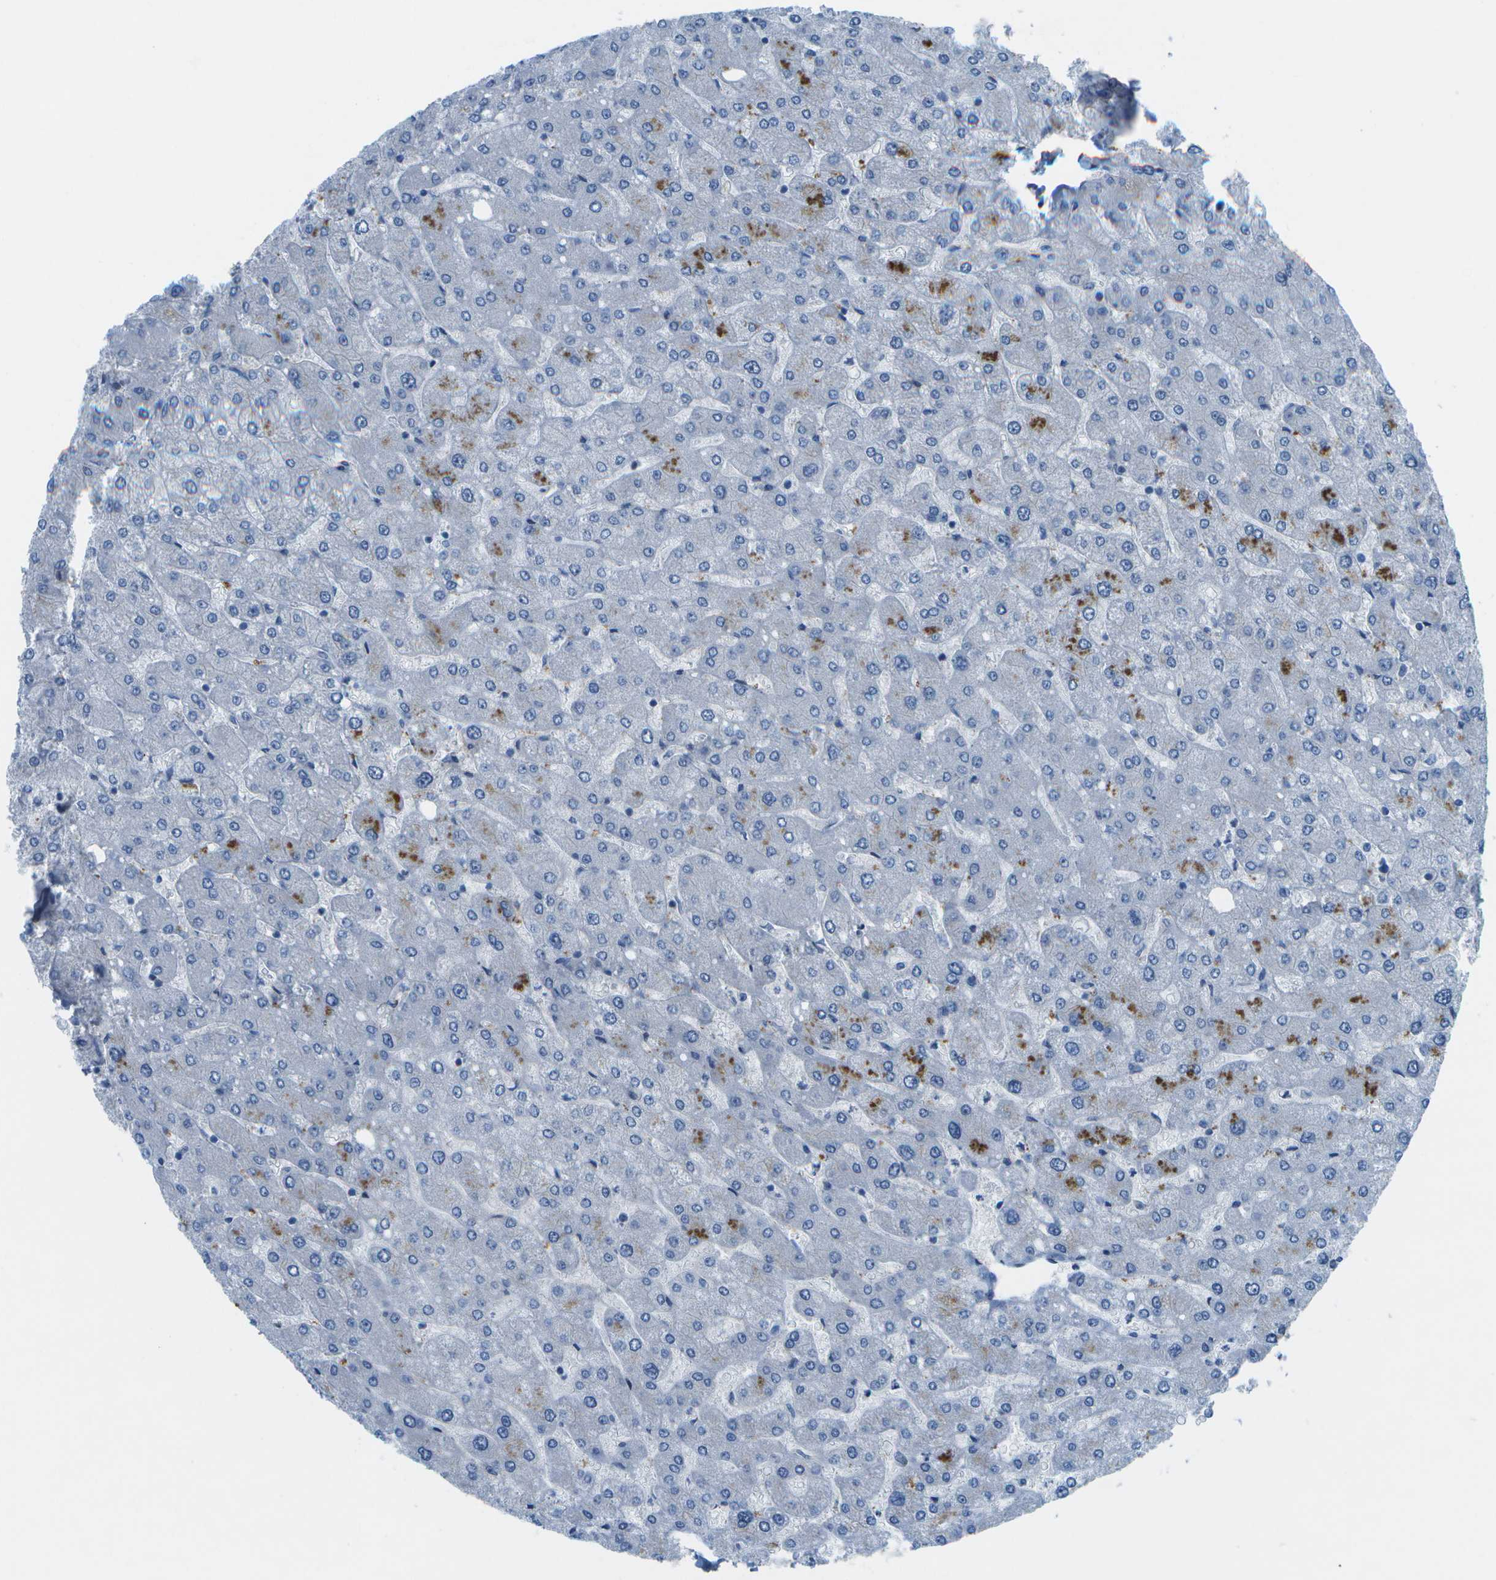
{"staining": {"intensity": "weak", "quantity": ">75%", "location": "cytoplasmic/membranous"}, "tissue": "liver", "cell_type": "Cholangiocytes", "image_type": "normal", "snomed": [{"axis": "morphology", "description": "Normal tissue, NOS"}, {"axis": "topography", "description": "Liver"}], "caption": "The micrograph demonstrates immunohistochemical staining of benign liver. There is weak cytoplasmic/membranous positivity is present in approximately >75% of cholangiocytes.", "gene": "SORBS3", "patient": {"sex": "male", "age": 55}}